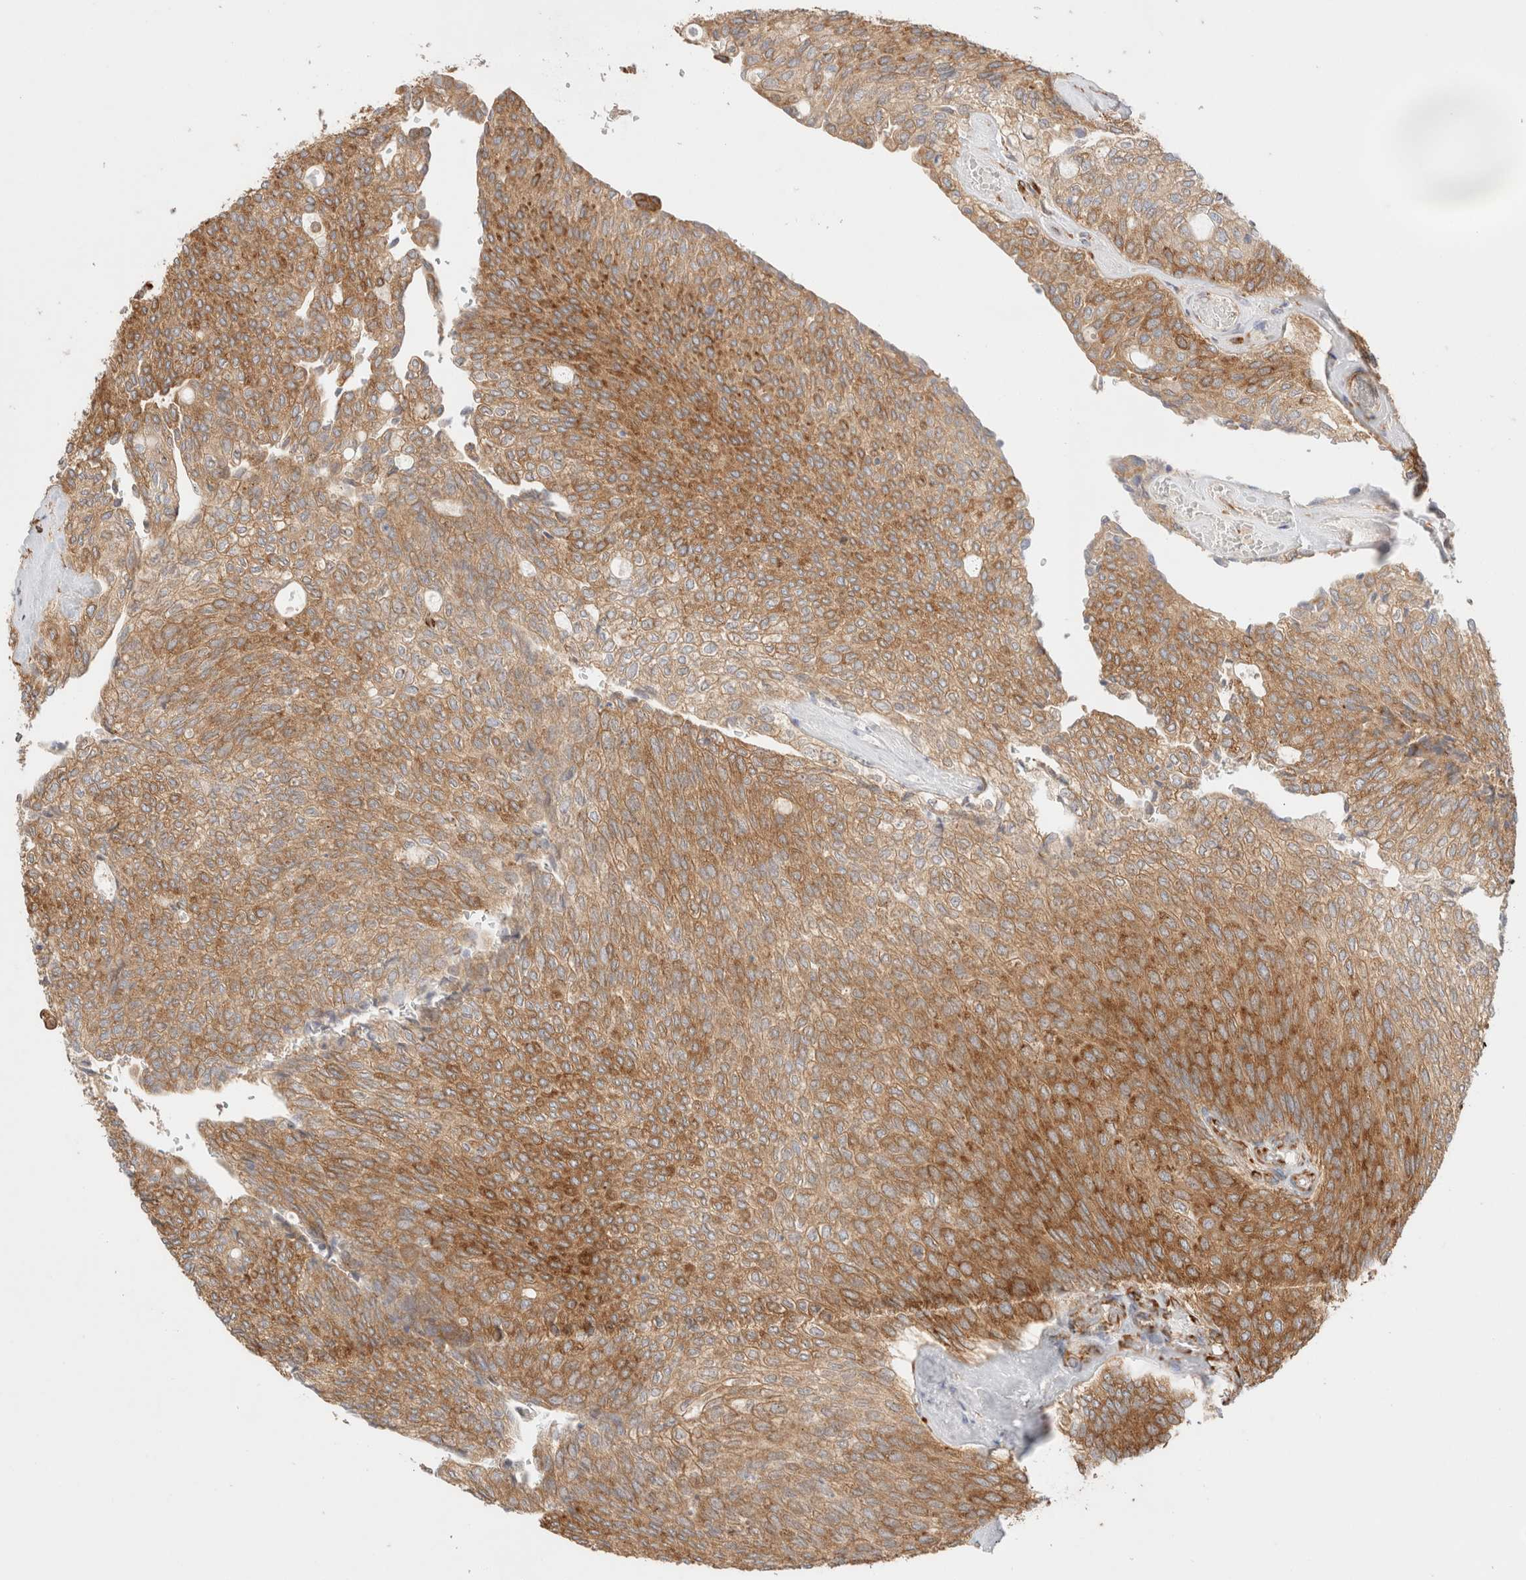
{"staining": {"intensity": "strong", "quantity": ">75%", "location": "cytoplasmic/membranous"}, "tissue": "urothelial cancer", "cell_type": "Tumor cells", "image_type": "cancer", "snomed": [{"axis": "morphology", "description": "Urothelial carcinoma, Low grade"}, {"axis": "topography", "description": "Urinary bladder"}], "caption": "Immunohistochemical staining of urothelial cancer reveals high levels of strong cytoplasmic/membranous staining in approximately >75% of tumor cells. (Stains: DAB (3,3'-diaminobenzidine) in brown, nuclei in blue, Microscopy: brightfield microscopy at high magnification).", "gene": "ZC2HC1A", "patient": {"sex": "female", "age": 79}}